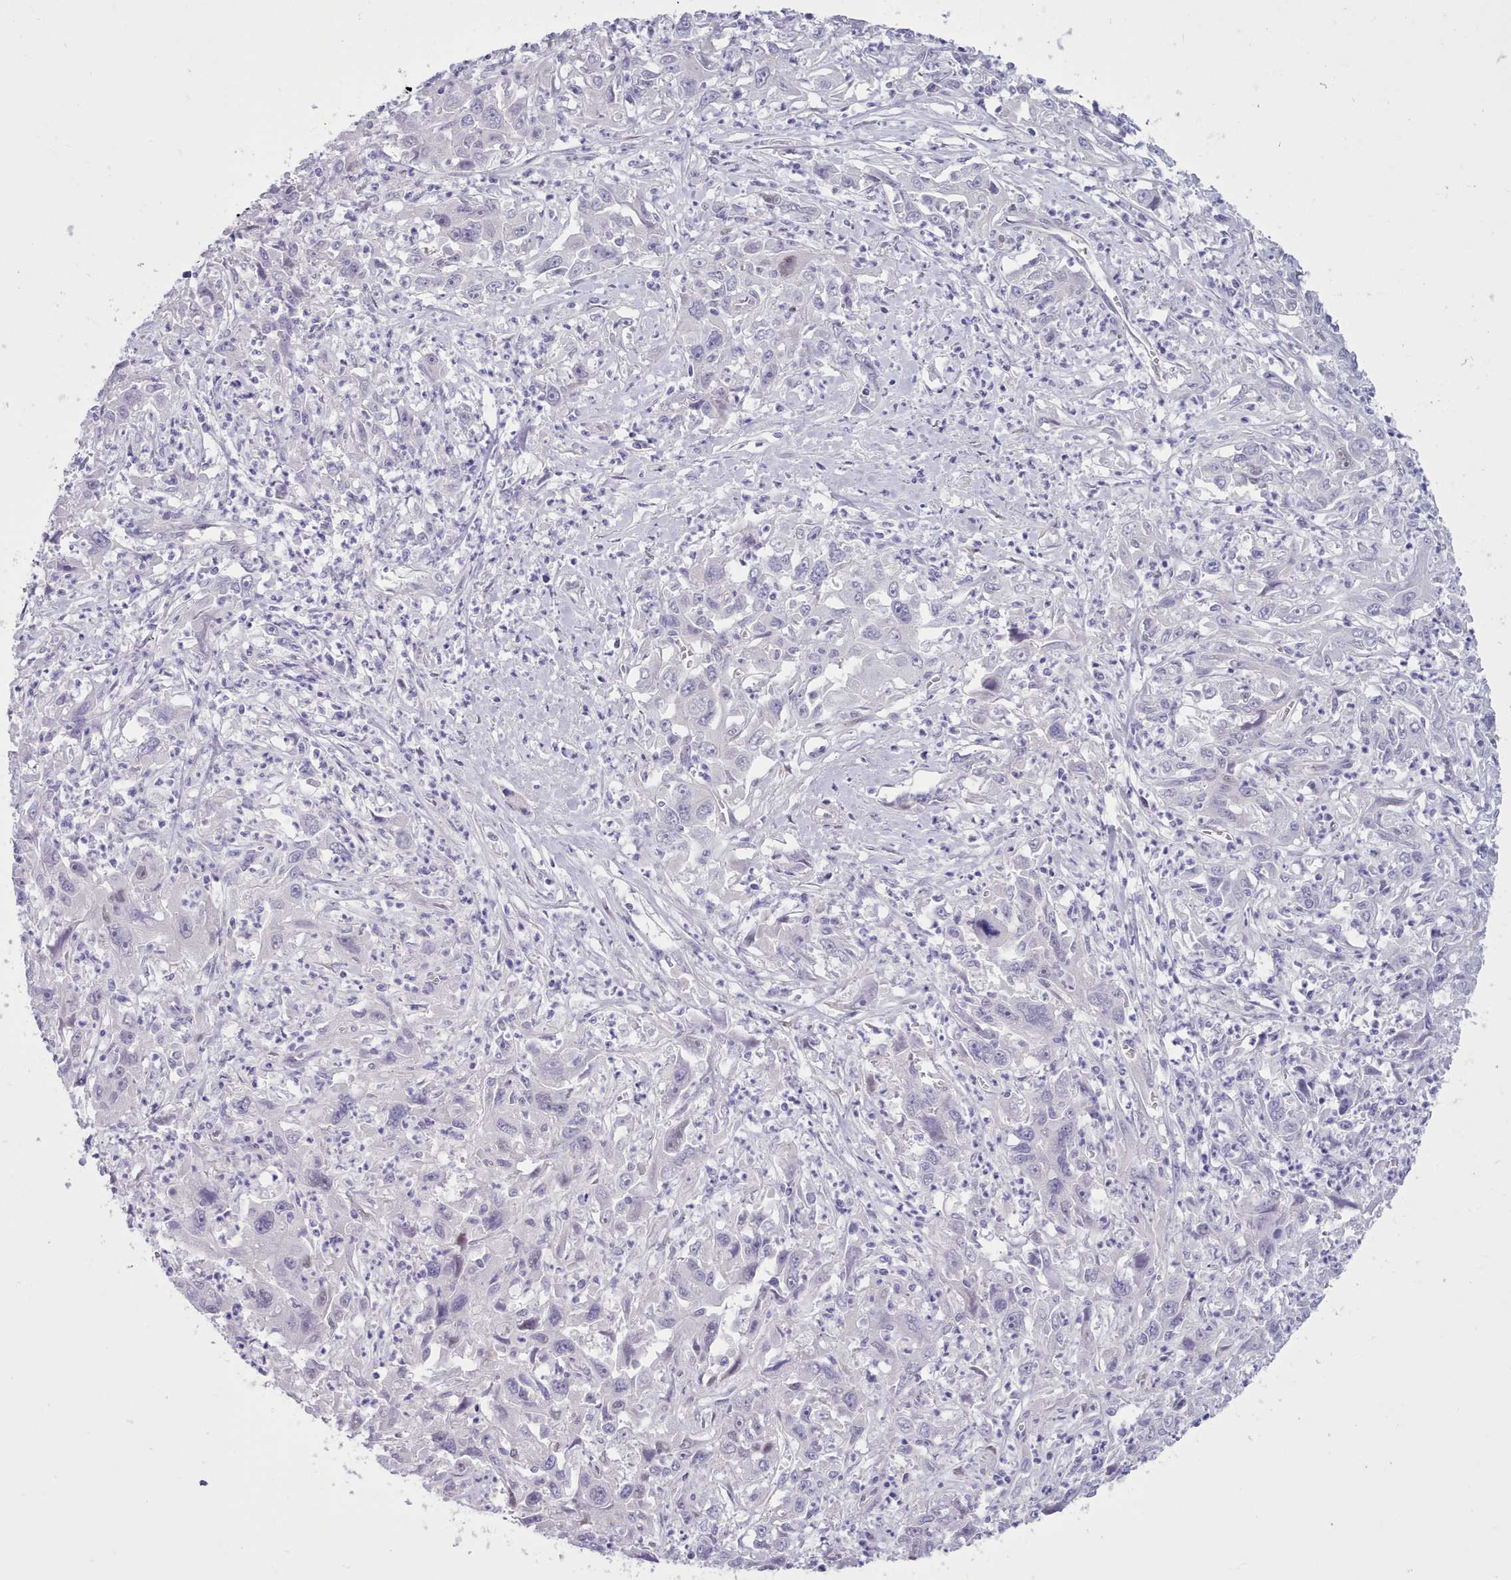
{"staining": {"intensity": "negative", "quantity": "none", "location": "none"}, "tissue": "liver cancer", "cell_type": "Tumor cells", "image_type": "cancer", "snomed": [{"axis": "morphology", "description": "Carcinoma, Hepatocellular, NOS"}, {"axis": "topography", "description": "Liver"}], "caption": "Micrograph shows no protein expression in tumor cells of liver cancer tissue. (Stains: DAB IHC with hematoxylin counter stain, Microscopy: brightfield microscopy at high magnification).", "gene": "TMEM253", "patient": {"sex": "male", "age": 63}}